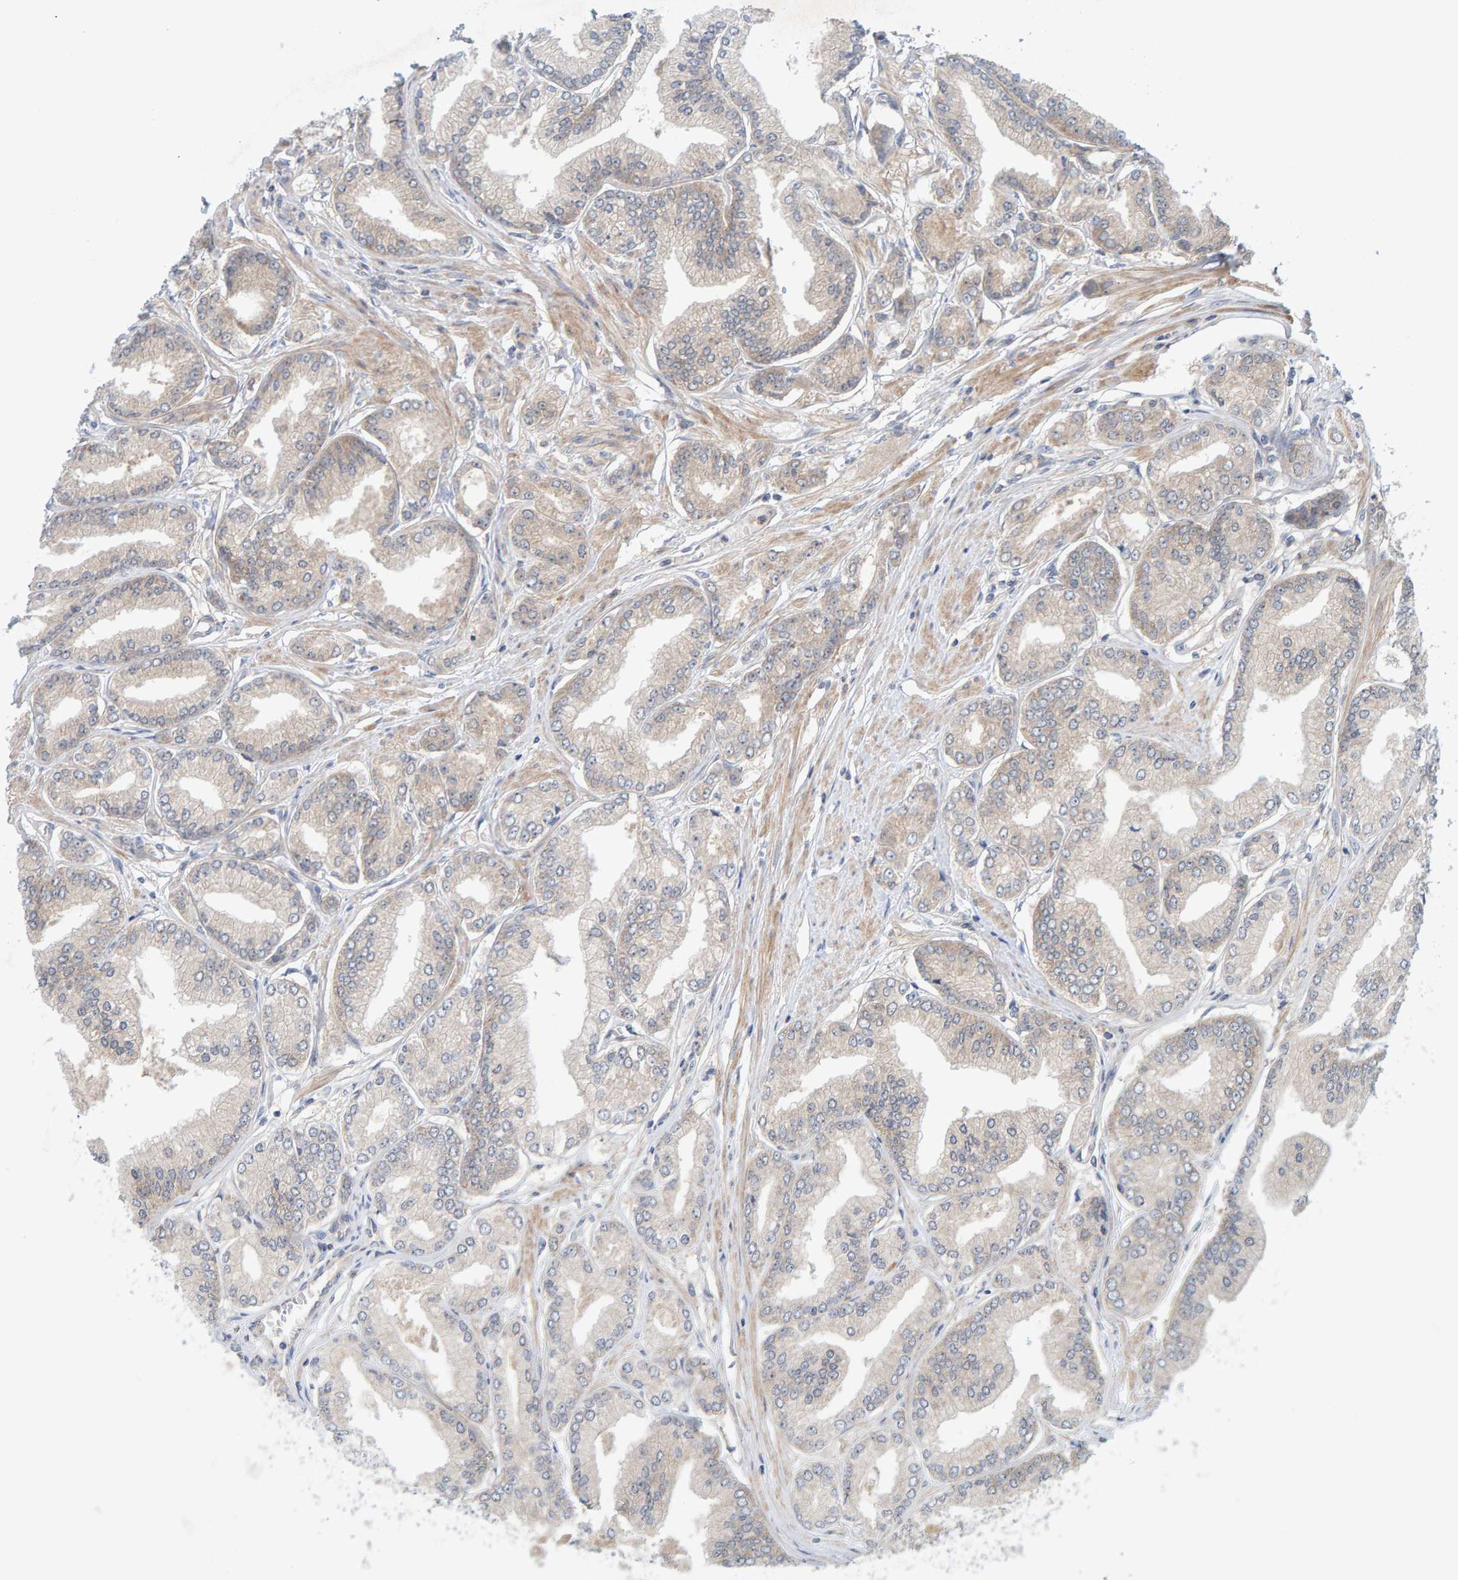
{"staining": {"intensity": "weak", "quantity": "<25%", "location": "cytoplasmic/membranous"}, "tissue": "prostate cancer", "cell_type": "Tumor cells", "image_type": "cancer", "snomed": [{"axis": "morphology", "description": "Adenocarcinoma, Low grade"}, {"axis": "topography", "description": "Prostate"}], "caption": "Tumor cells show no significant protein staining in prostate cancer. (DAB (3,3'-diaminobenzidine) immunohistochemistry (IHC) with hematoxylin counter stain).", "gene": "TATDN1", "patient": {"sex": "male", "age": 52}}